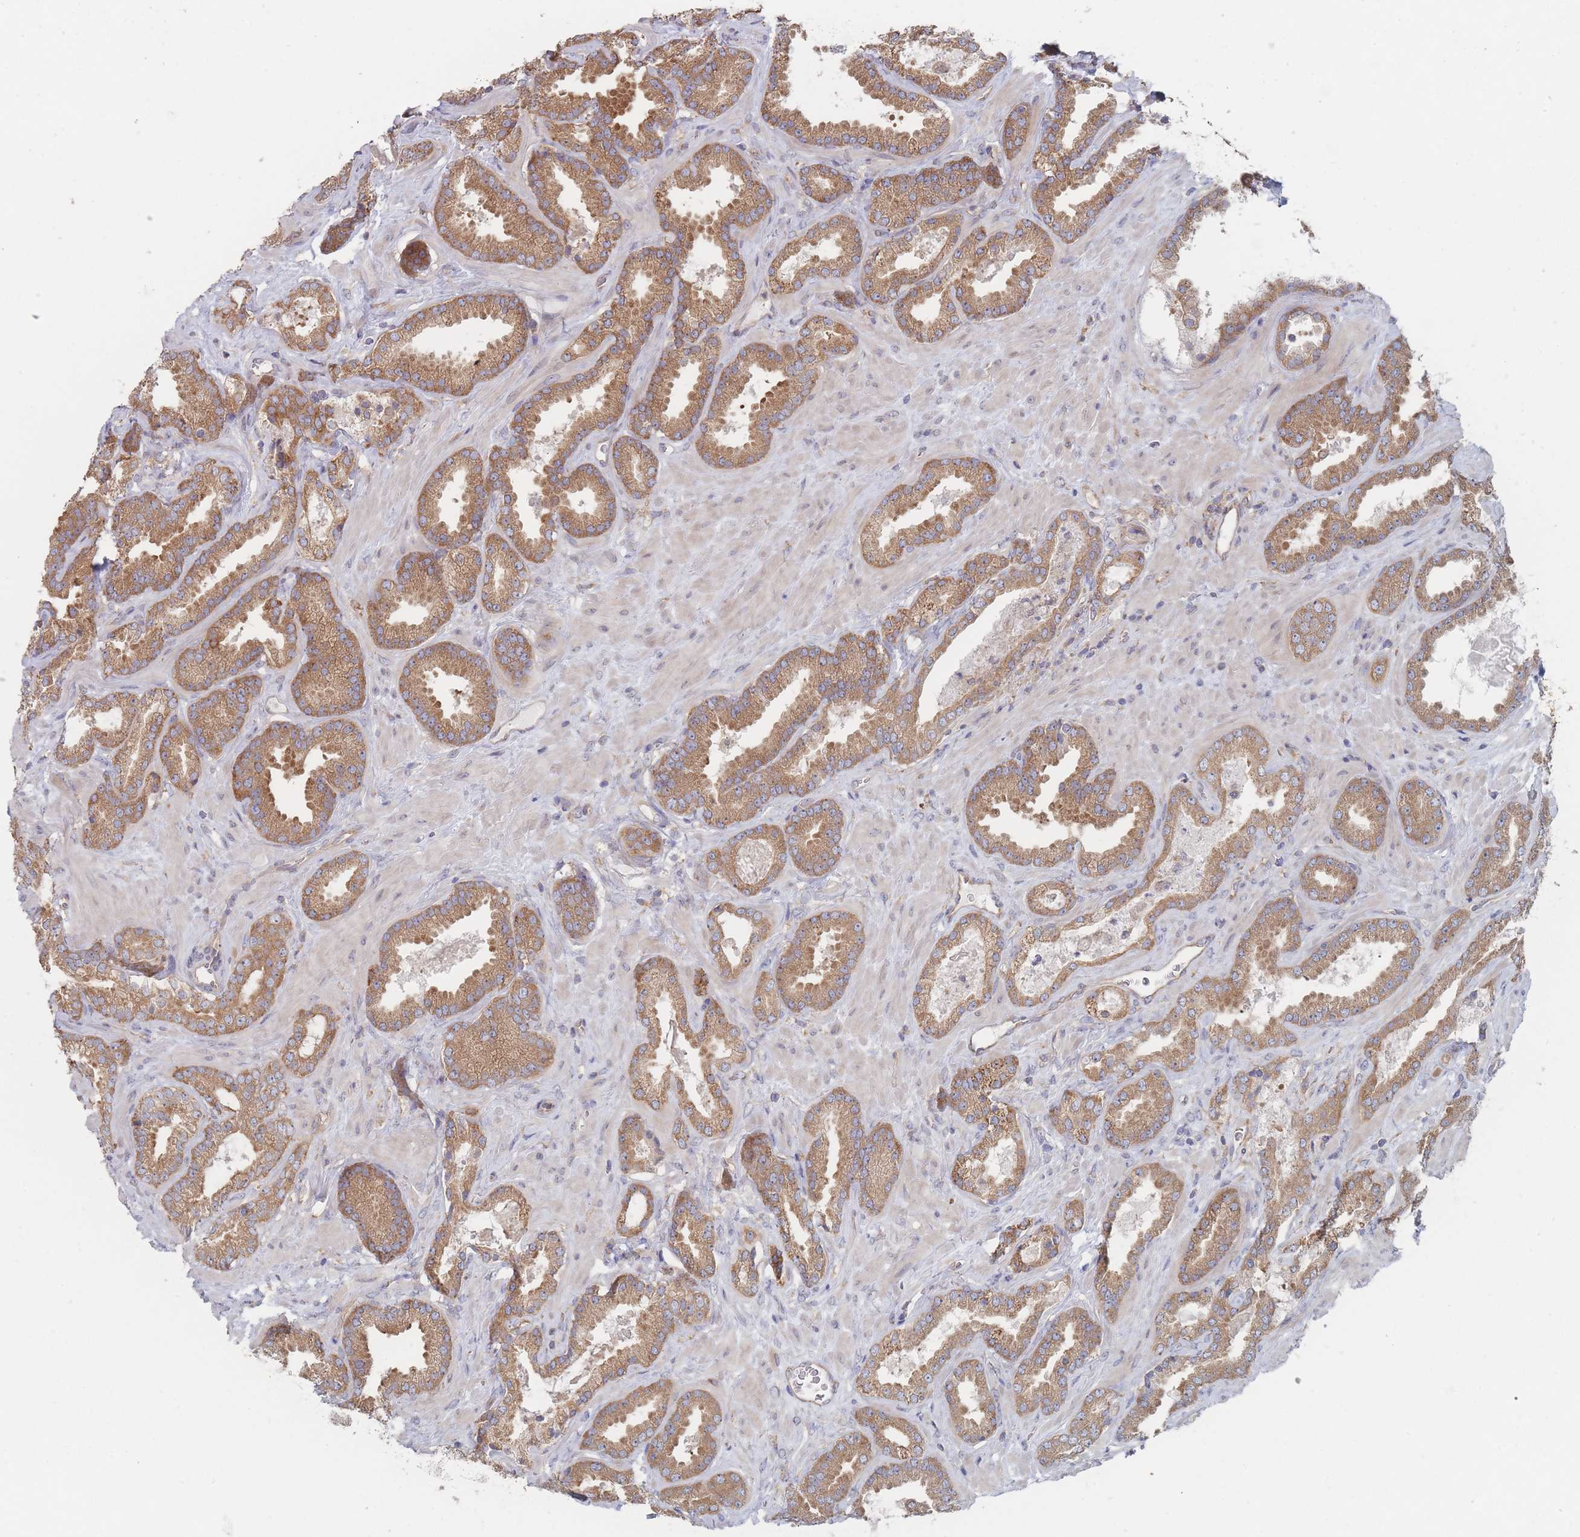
{"staining": {"intensity": "moderate", "quantity": ">75%", "location": "cytoplasmic/membranous"}, "tissue": "prostate cancer", "cell_type": "Tumor cells", "image_type": "cancer", "snomed": [{"axis": "morphology", "description": "Adenocarcinoma, Low grade"}, {"axis": "topography", "description": "Prostate"}], "caption": "A high-resolution photomicrograph shows IHC staining of prostate cancer (adenocarcinoma (low-grade)), which reveals moderate cytoplasmic/membranous expression in approximately >75% of tumor cells.", "gene": "EFCC1", "patient": {"sex": "male", "age": 62}}